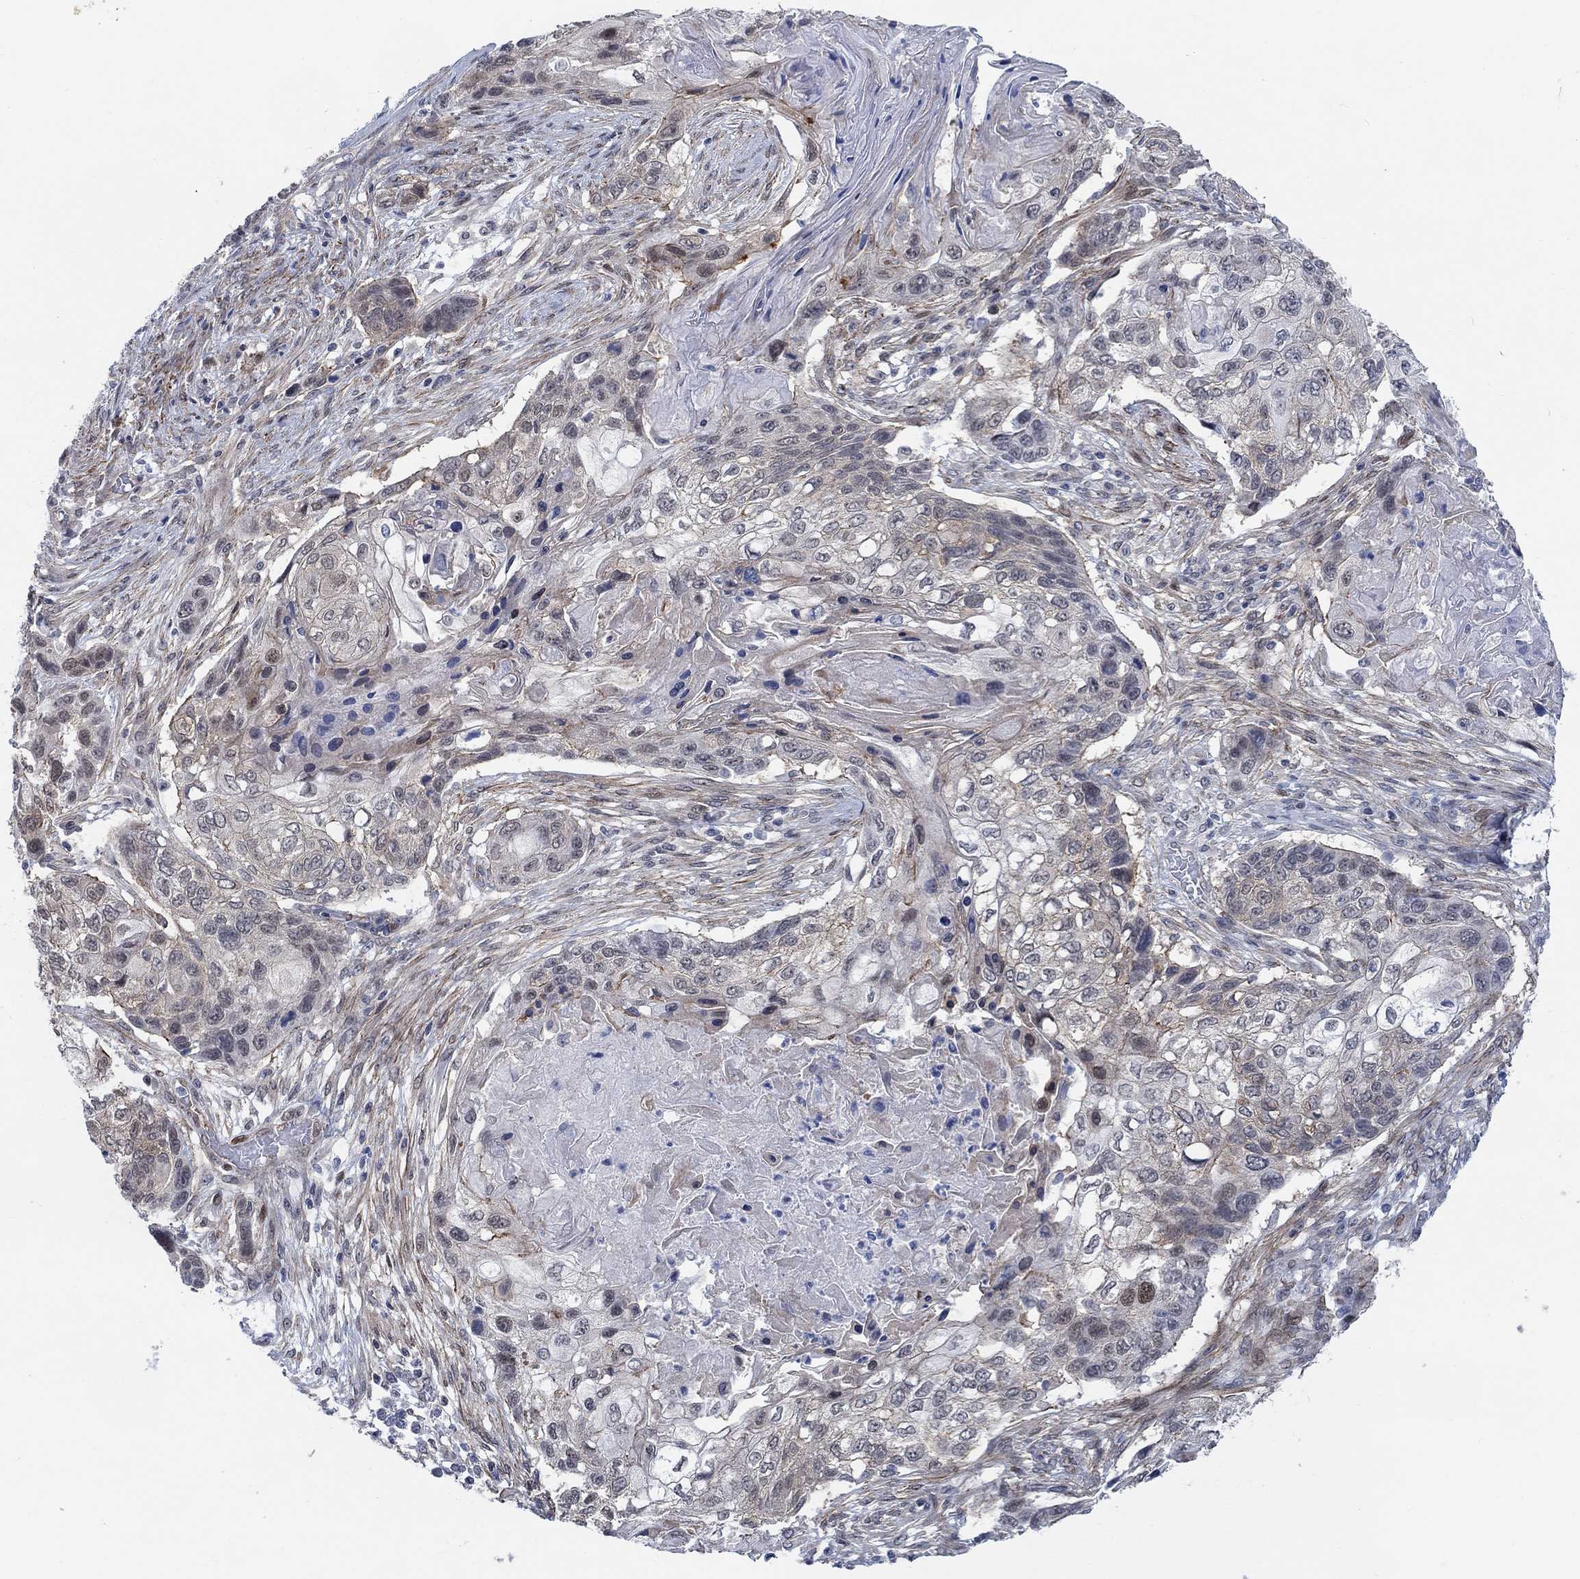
{"staining": {"intensity": "weak", "quantity": "<25%", "location": "cytoplasmic/membranous"}, "tissue": "lung cancer", "cell_type": "Tumor cells", "image_type": "cancer", "snomed": [{"axis": "morphology", "description": "Normal tissue, NOS"}, {"axis": "morphology", "description": "Squamous cell carcinoma, NOS"}, {"axis": "topography", "description": "Bronchus"}, {"axis": "topography", "description": "Lung"}], "caption": "IHC of human squamous cell carcinoma (lung) exhibits no positivity in tumor cells.", "gene": "KCNH8", "patient": {"sex": "male", "age": 69}}